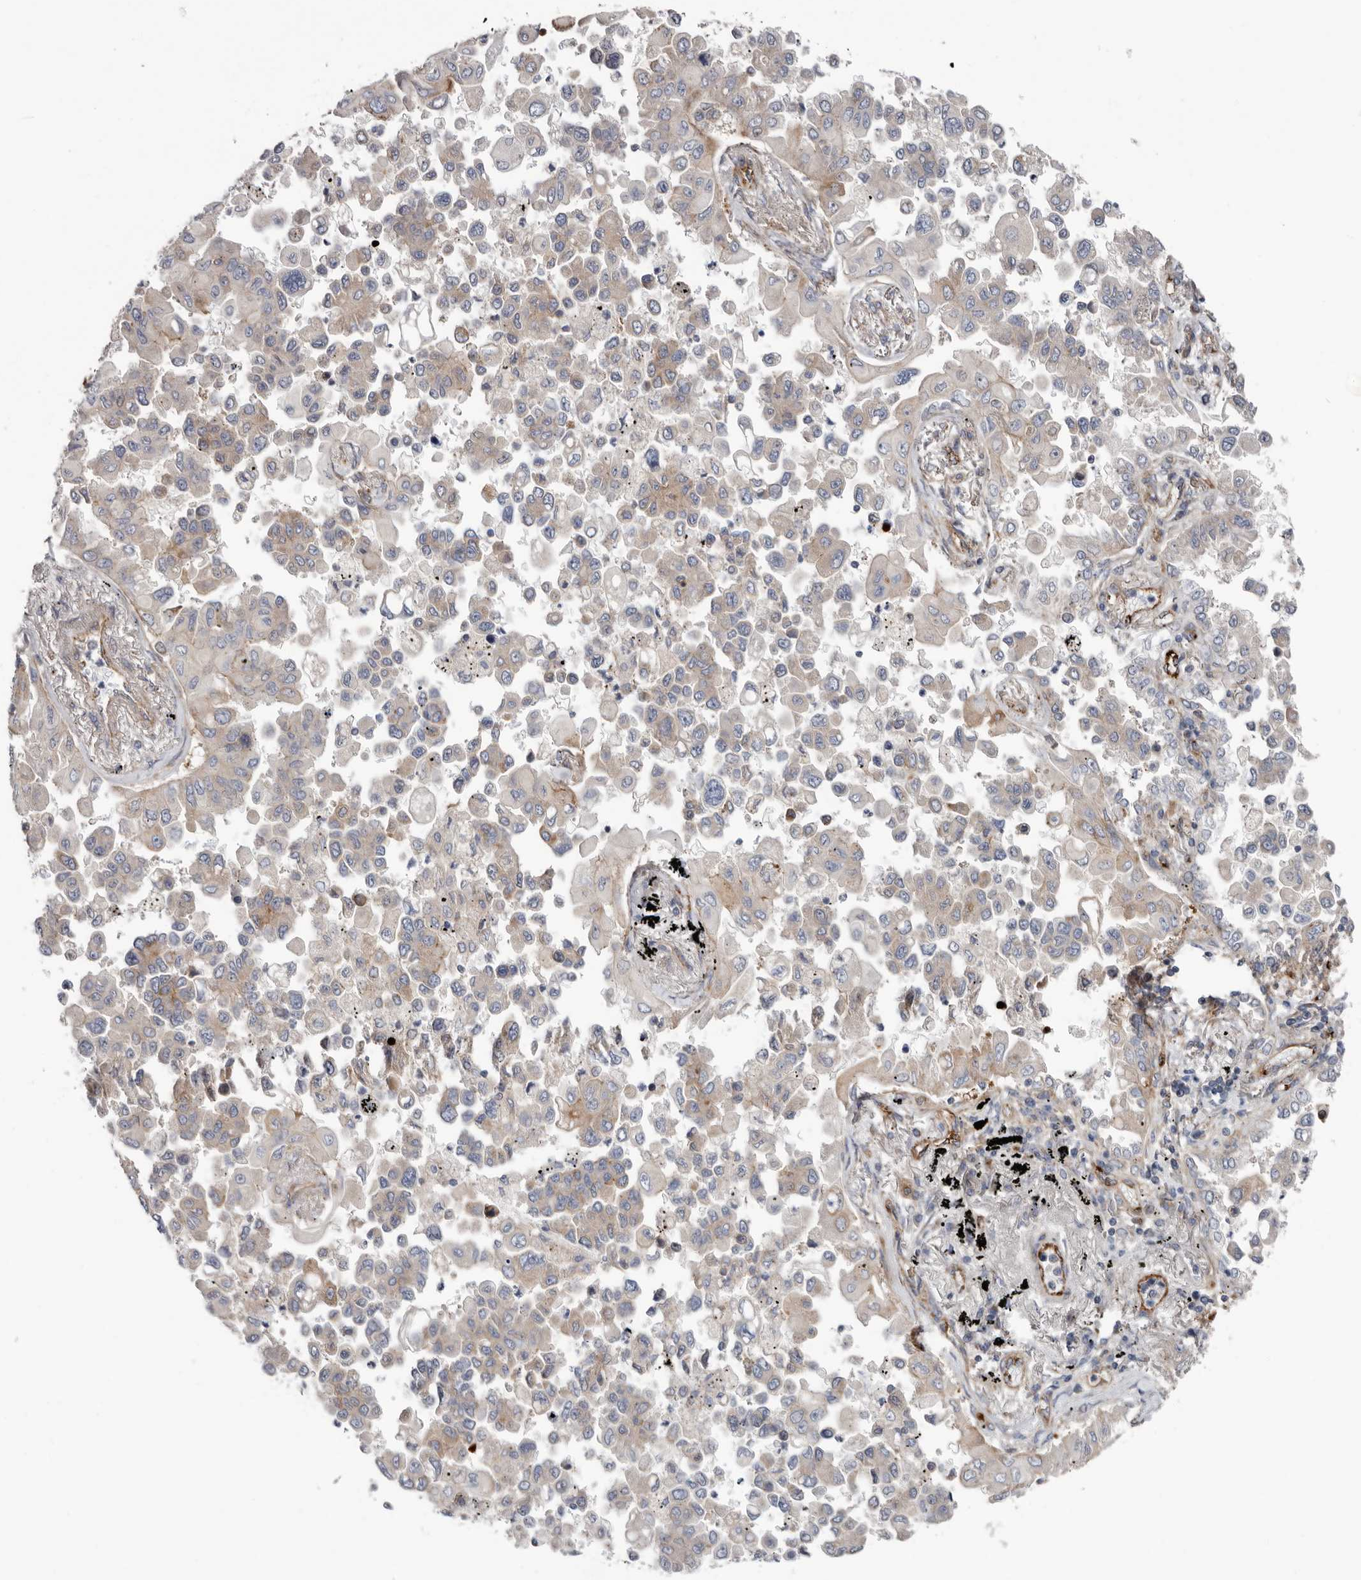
{"staining": {"intensity": "weak", "quantity": "25%-75%", "location": "cytoplasmic/membranous"}, "tissue": "lung cancer", "cell_type": "Tumor cells", "image_type": "cancer", "snomed": [{"axis": "morphology", "description": "Adenocarcinoma, NOS"}, {"axis": "topography", "description": "Lung"}], "caption": "DAB immunohistochemical staining of lung adenocarcinoma shows weak cytoplasmic/membranous protein positivity in about 25%-75% of tumor cells. (DAB (3,3'-diaminobenzidine) = brown stain, brightfield microscopy at high magnification).", "gene": "LUZP1", "patient": {"sex": "female", "age": 67}}